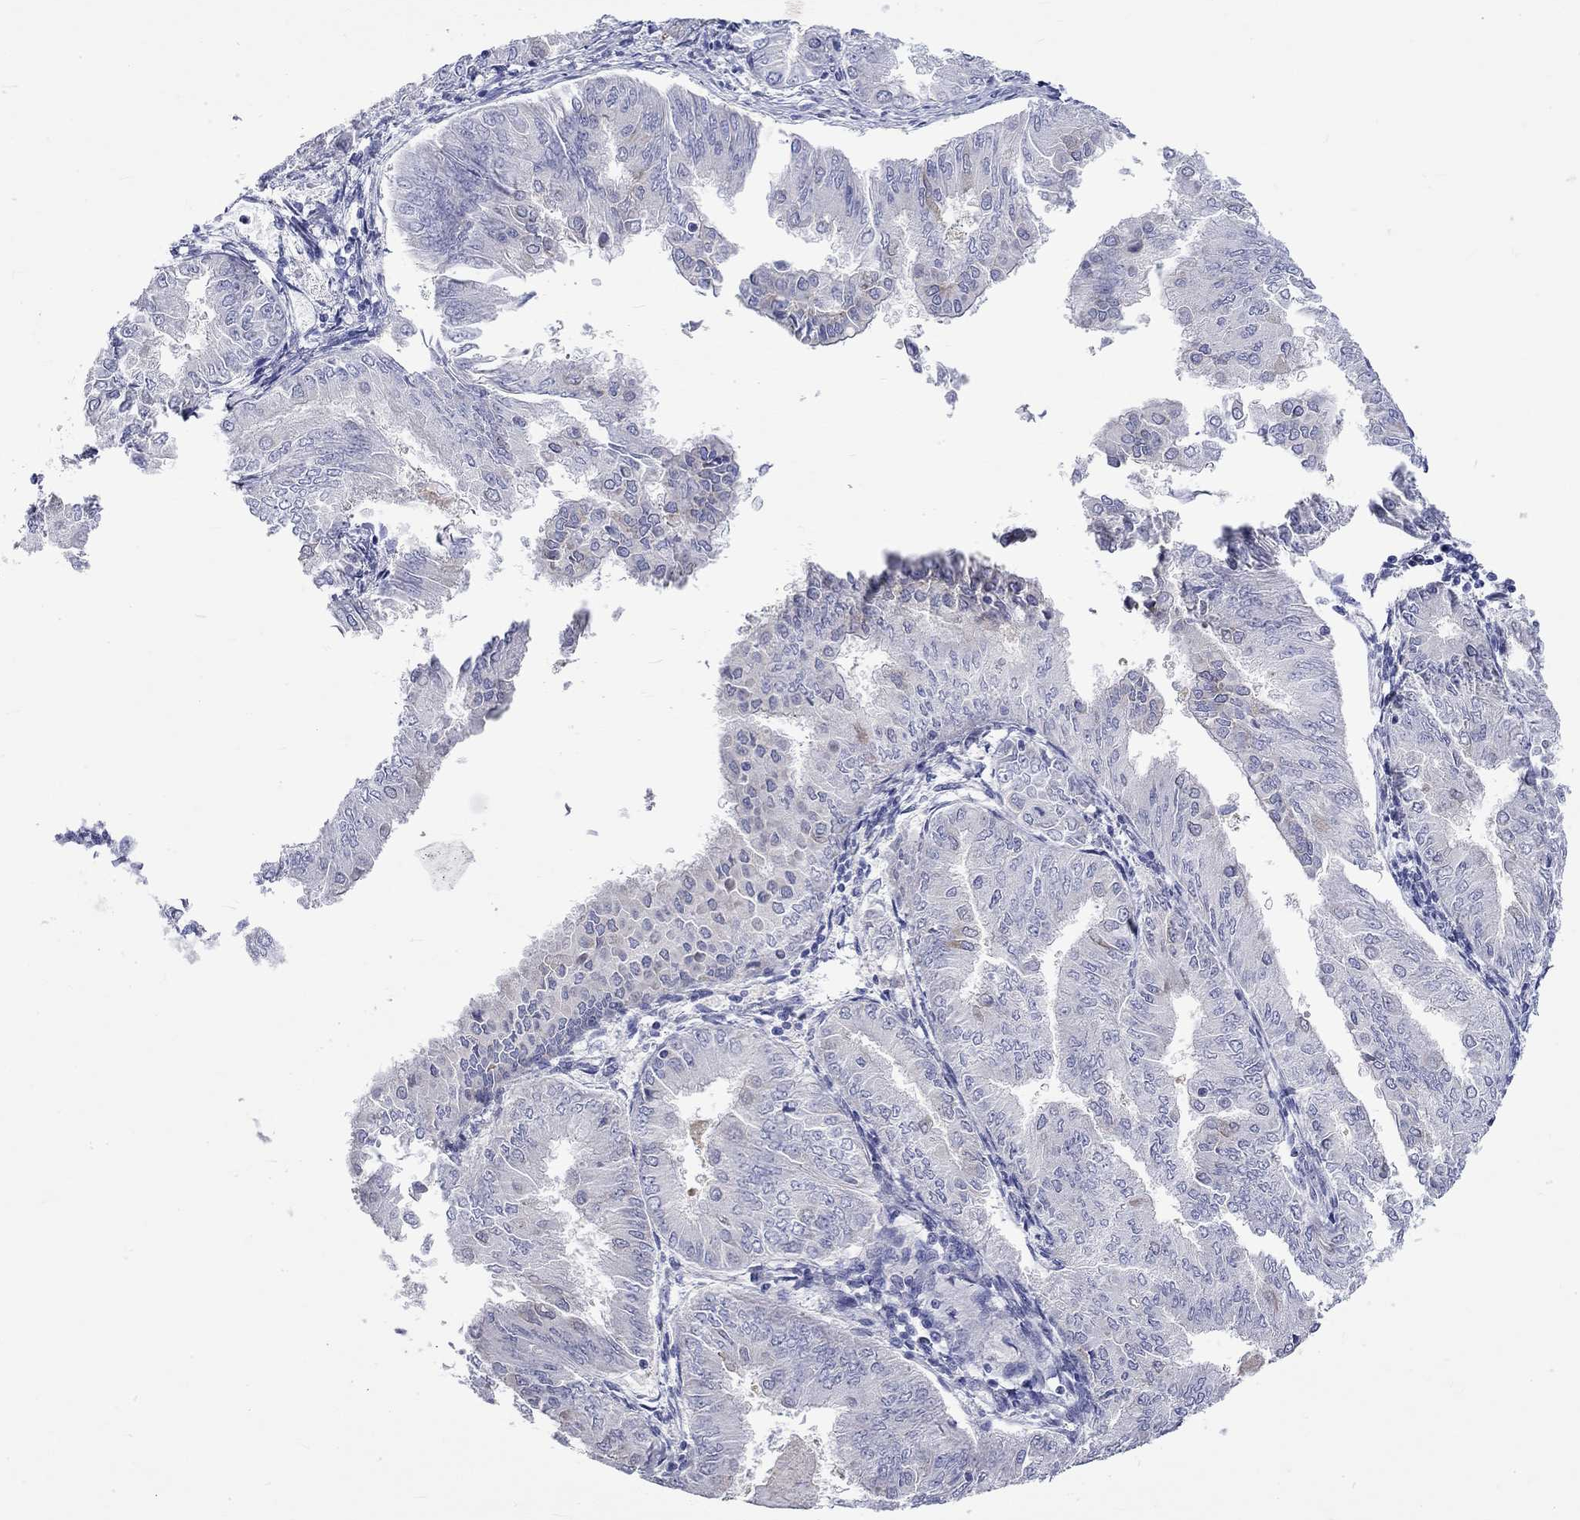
{"staining": {"intensity": "negative", "quantity": "none", "location": "none"}, "tissue": "endometrial cancer", "cell_type": "Tumor cells", "image_type": "cancer", "snomed": [{"axis": "morphology", "description": "Adenocarcinoma, NOS"}, {"axis": "topography", "description": "Endometrium"}], "caption": "A high-resolution image shows IHC staining of adenocarcinoma (endometrial), which demonstrates no significant positivity in tumor cells.", "gene": "CERS1", "patient": {"sex": "female", "age": 53}}